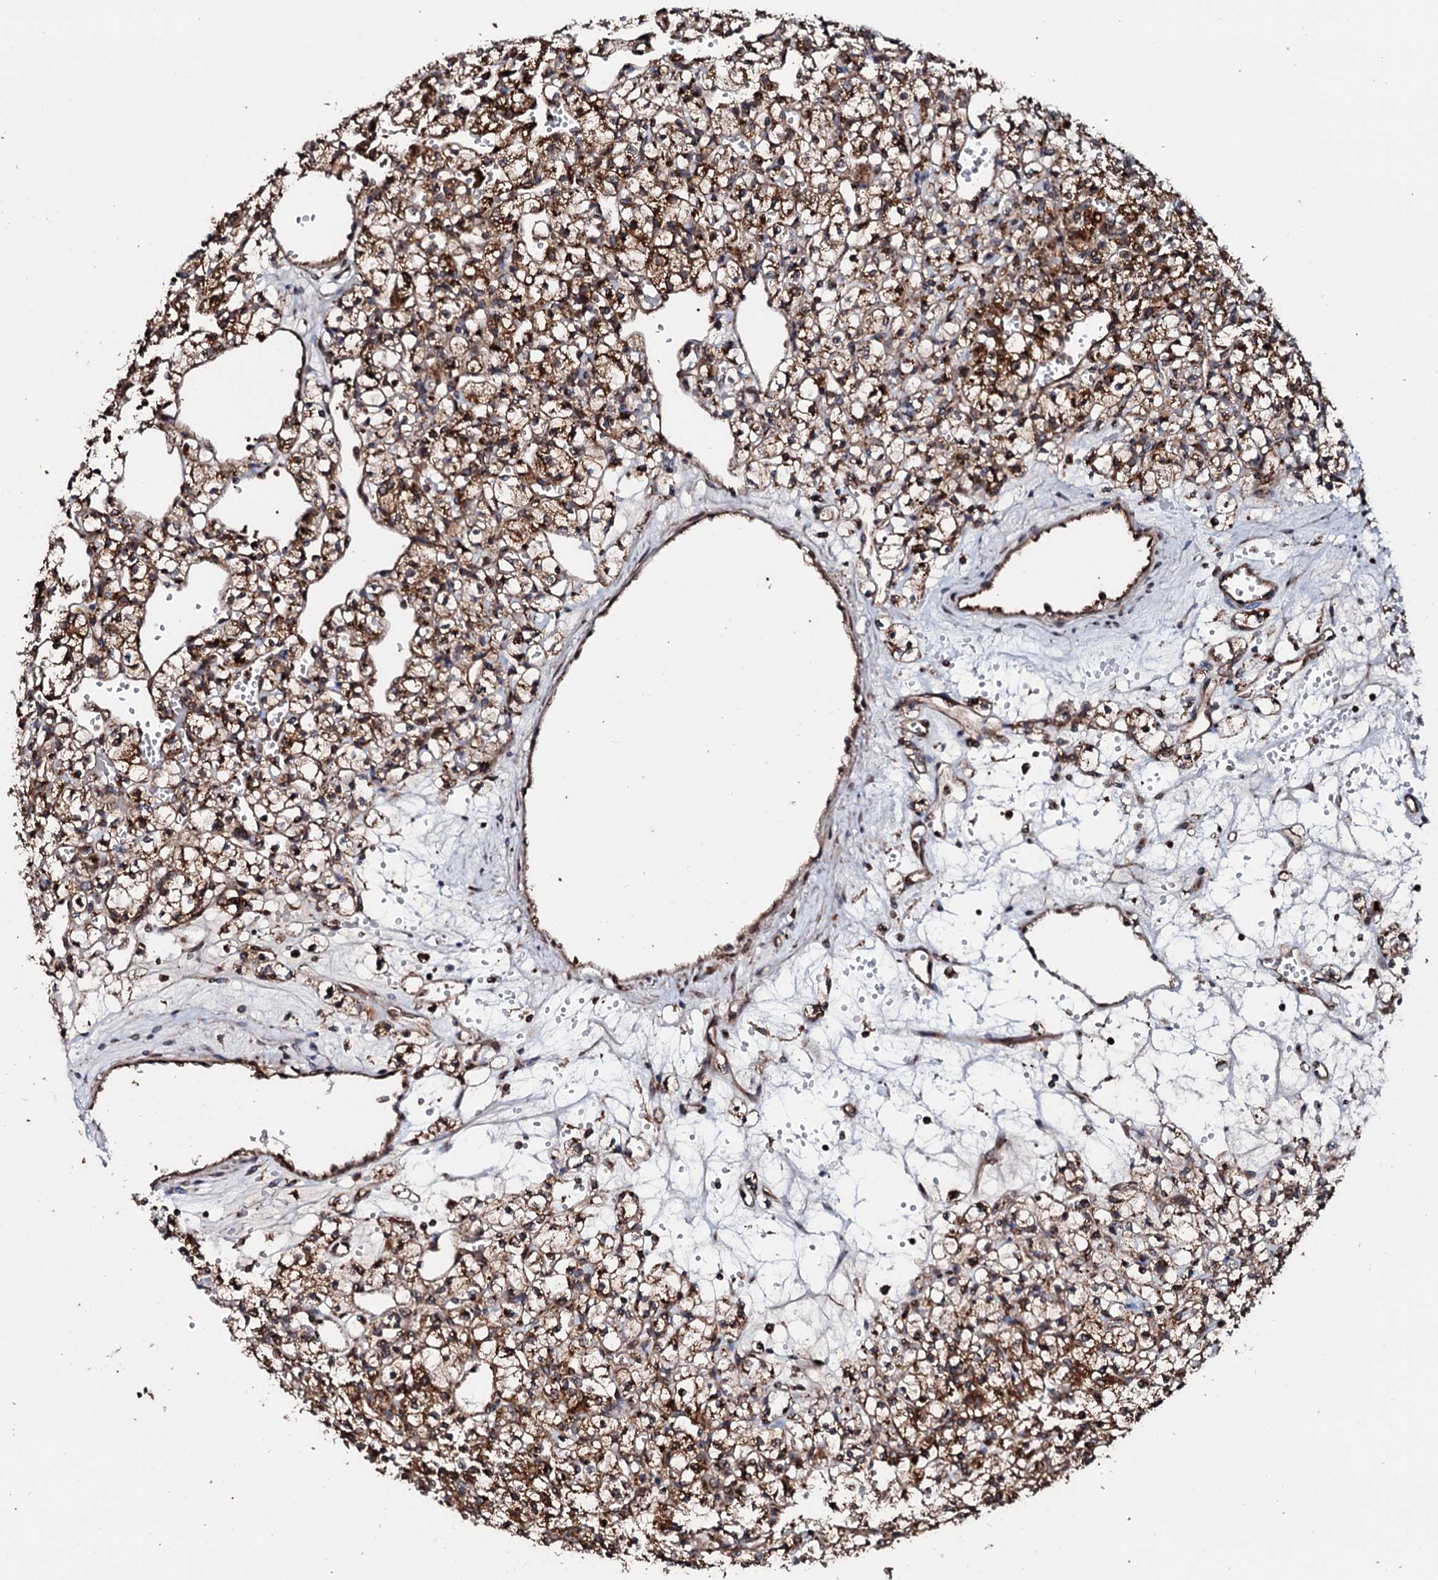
{"staining": {"intensity": "strong", "quantity": ">75%", "location": "cytoplasmic/membranous"}, "tissue": "renal cancer", "cell_type": "Tumor cells", "image_type": "cancer", "snomed": [{"axis": "morphology", "description": "Adenocarcinoma, NOS"}, {"axis": "topography", "description": "Kidney"}], "caption": "This is an image of immunohistochemistry staining of renal adenocarcinoma, which shows strong expression in the cytoplasmic/membranous of tumor cells.", "gene": "SDHAF2", "patient": {"sex": "female", "age": 59}}